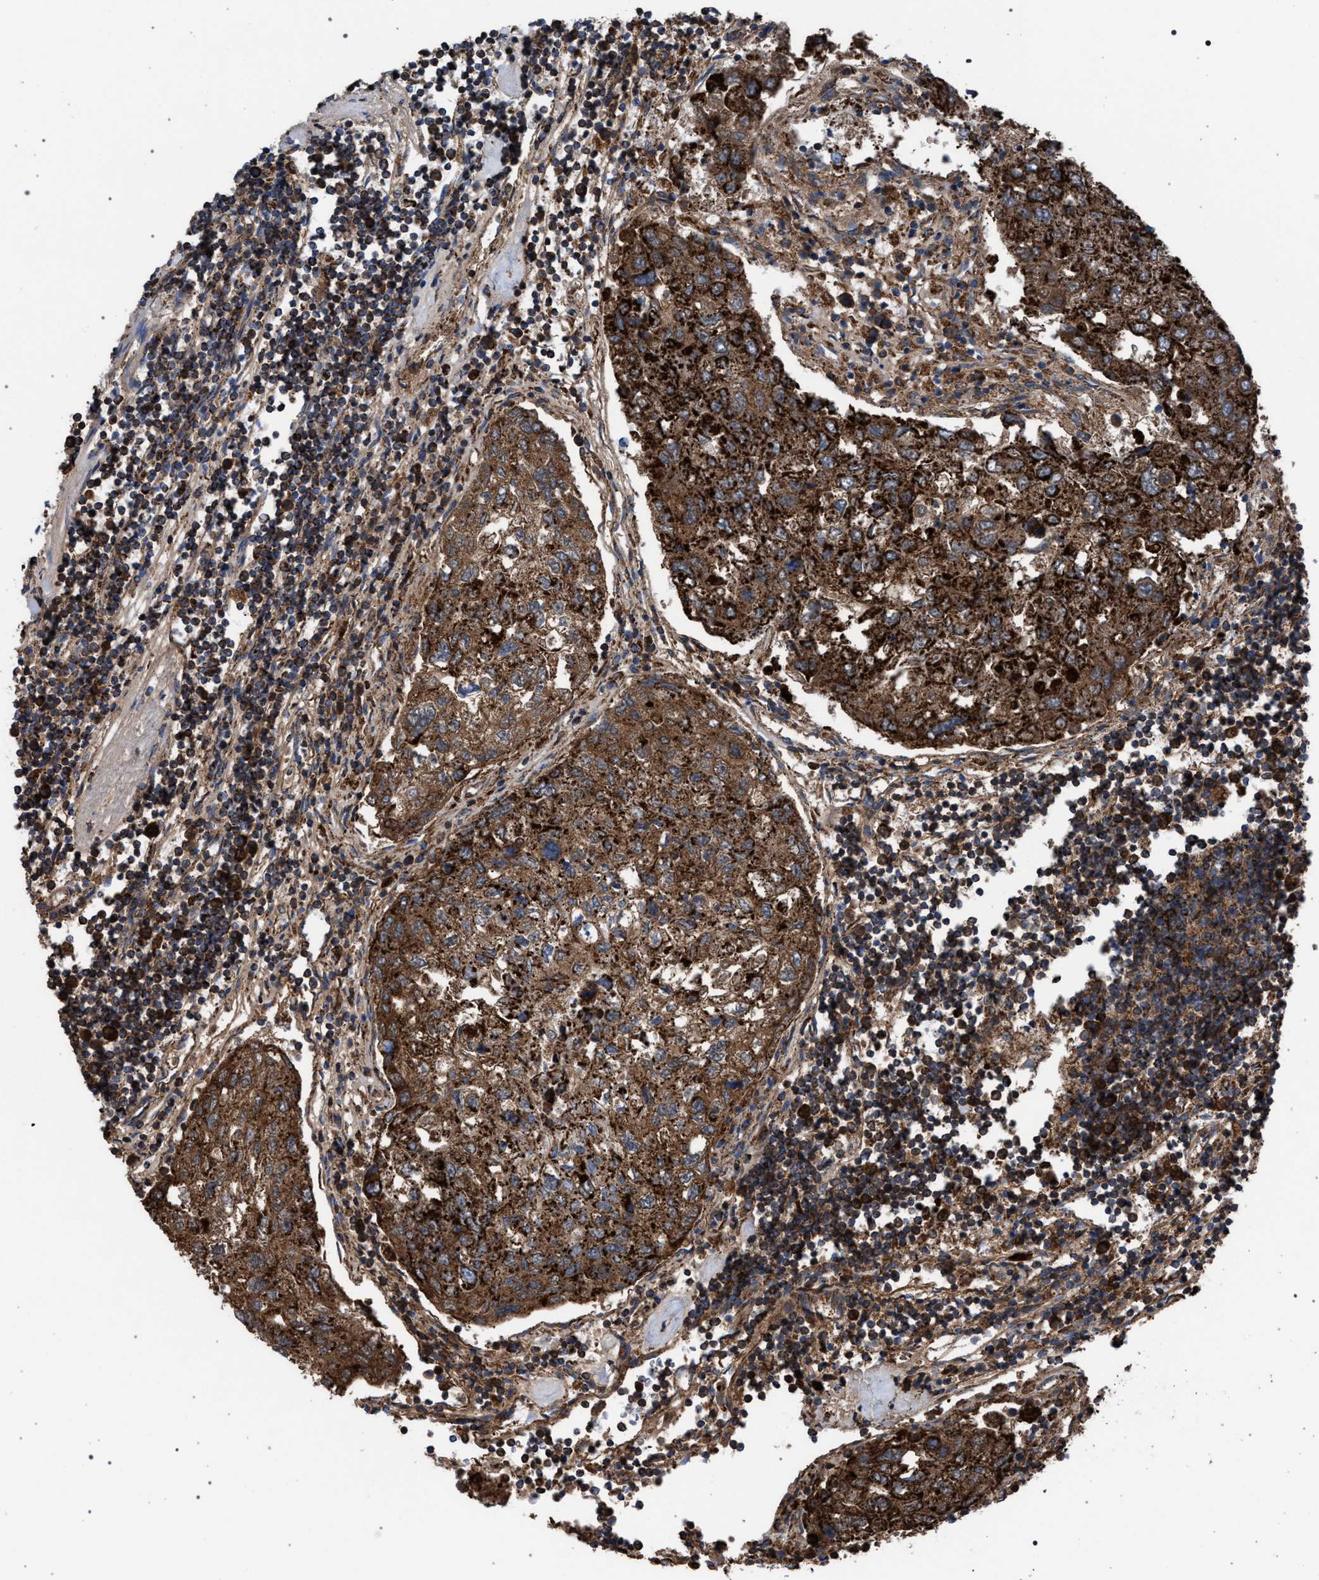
{"staining": {"intensity": "strong", "quantity": ">75%", "location": "cytoplasmic/membranous"}, "tissue": "urothelial cancer", "cell_type": "Tumor cells", "image_type": "cancer", "snomed": [{"axis": "morphology", "description": "Urothelial carcinoma, High grade"}, {"axis": "topography", "description": "Lymph node"}, {"axis": "topography", "description": "Urinary bladder"}], "caption": "Strong cytoplasmic/membranous protein expression is appreciated in about >75% of tumor cells in high-grade urothelial carcinoma.", "gene": "VPS13A", "patient": {"sex": "male", "age": 51}}